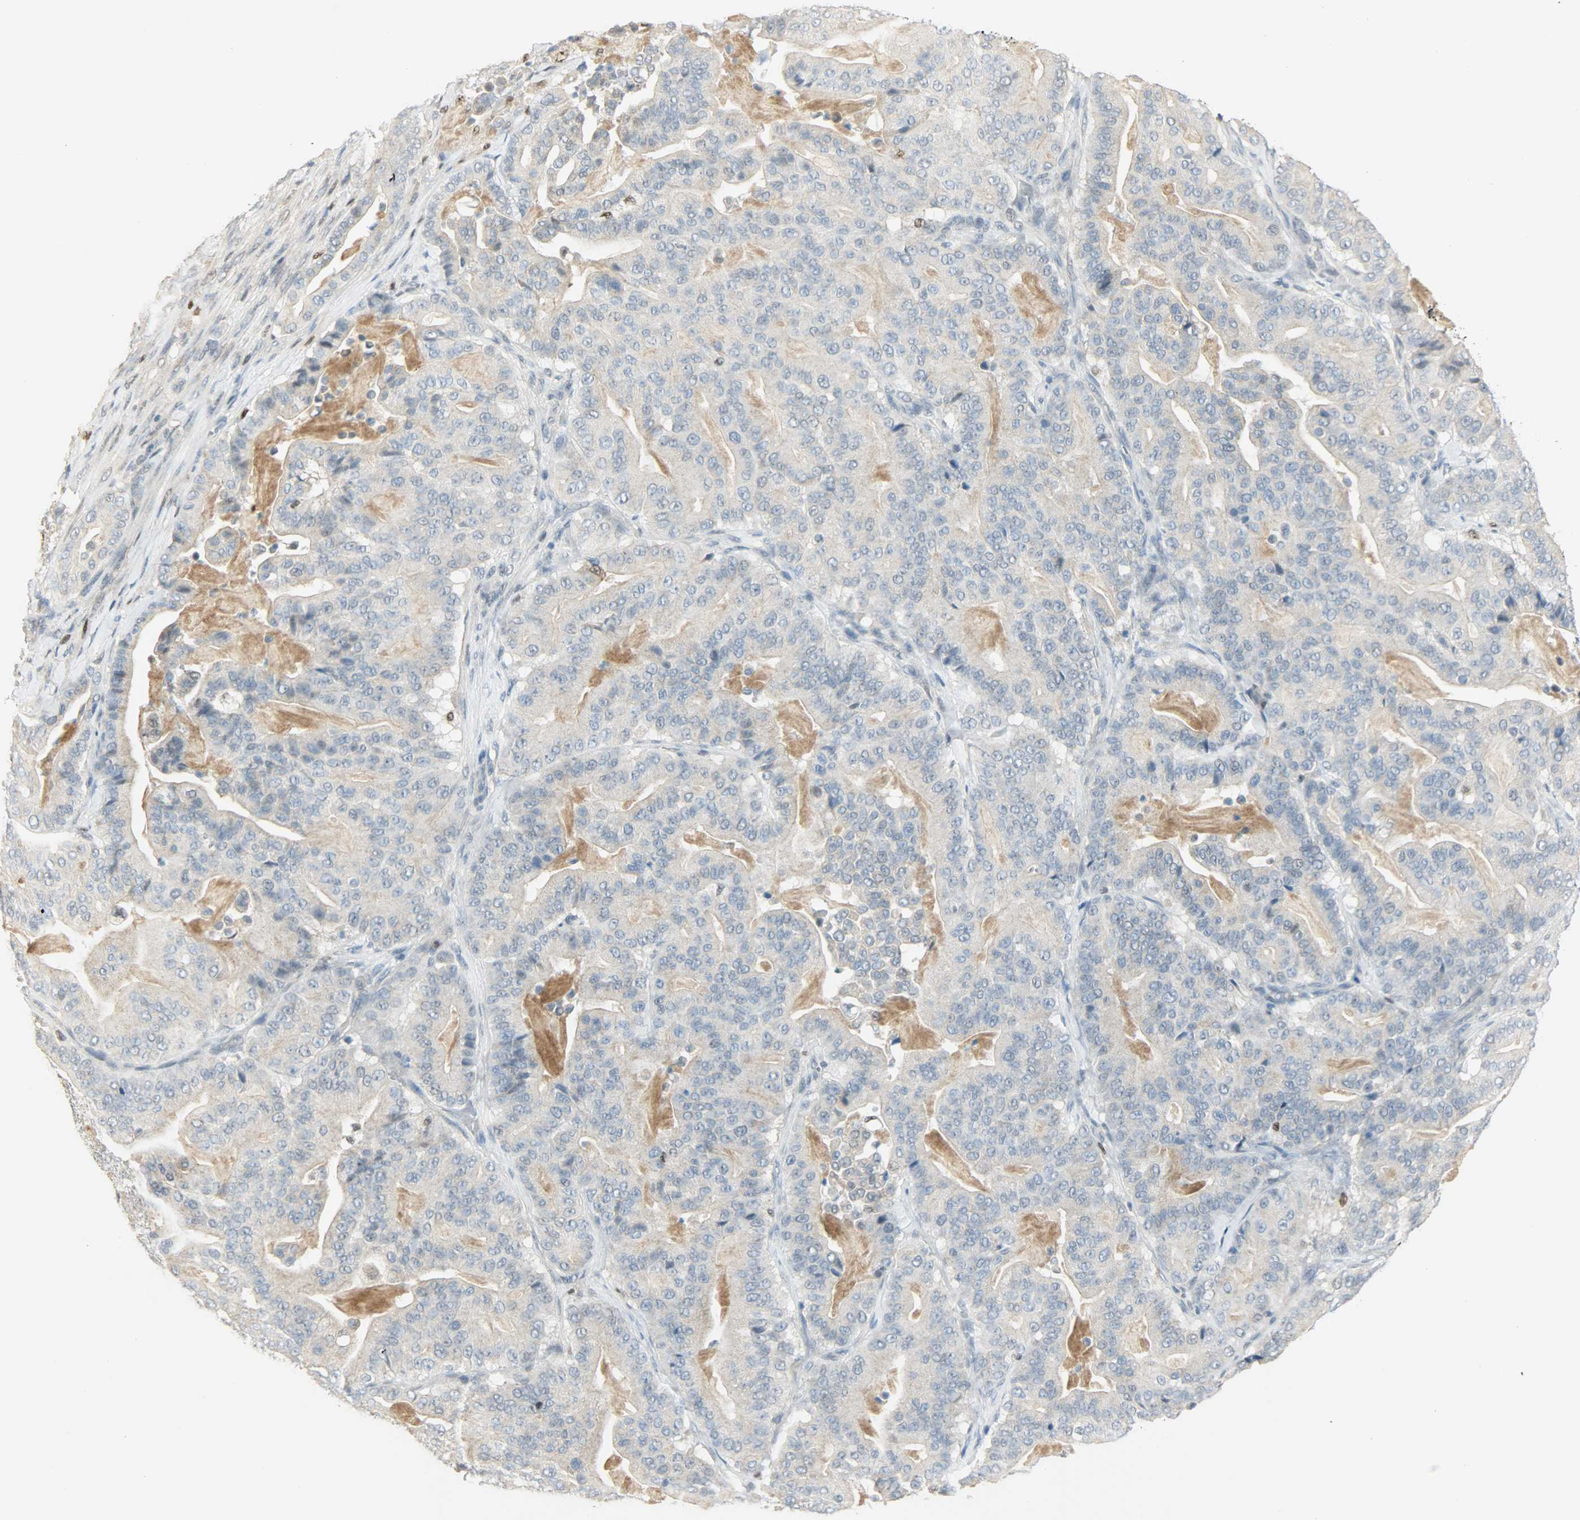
{"staining": {"intensity": "weak", "quantity": "<25%", "location": "cytoplasmic/membranous"}, "tissue": "pancreatic cancer", "cell_type": "Tumor cells", "image_type": "cancer", "snomed": [{"axis": "morphology", "description": "Adenocarcinoma, NOS"}, {"axis": "topography", "description": "Pancreas"}], "caption": "Immunohistochemical staining of pancreatic cancer (adenocarcinoma) demonstrates no significant staining in tumor cells.", "gene": "PPARG", "patient": {"sex": "male", "age": 63}}